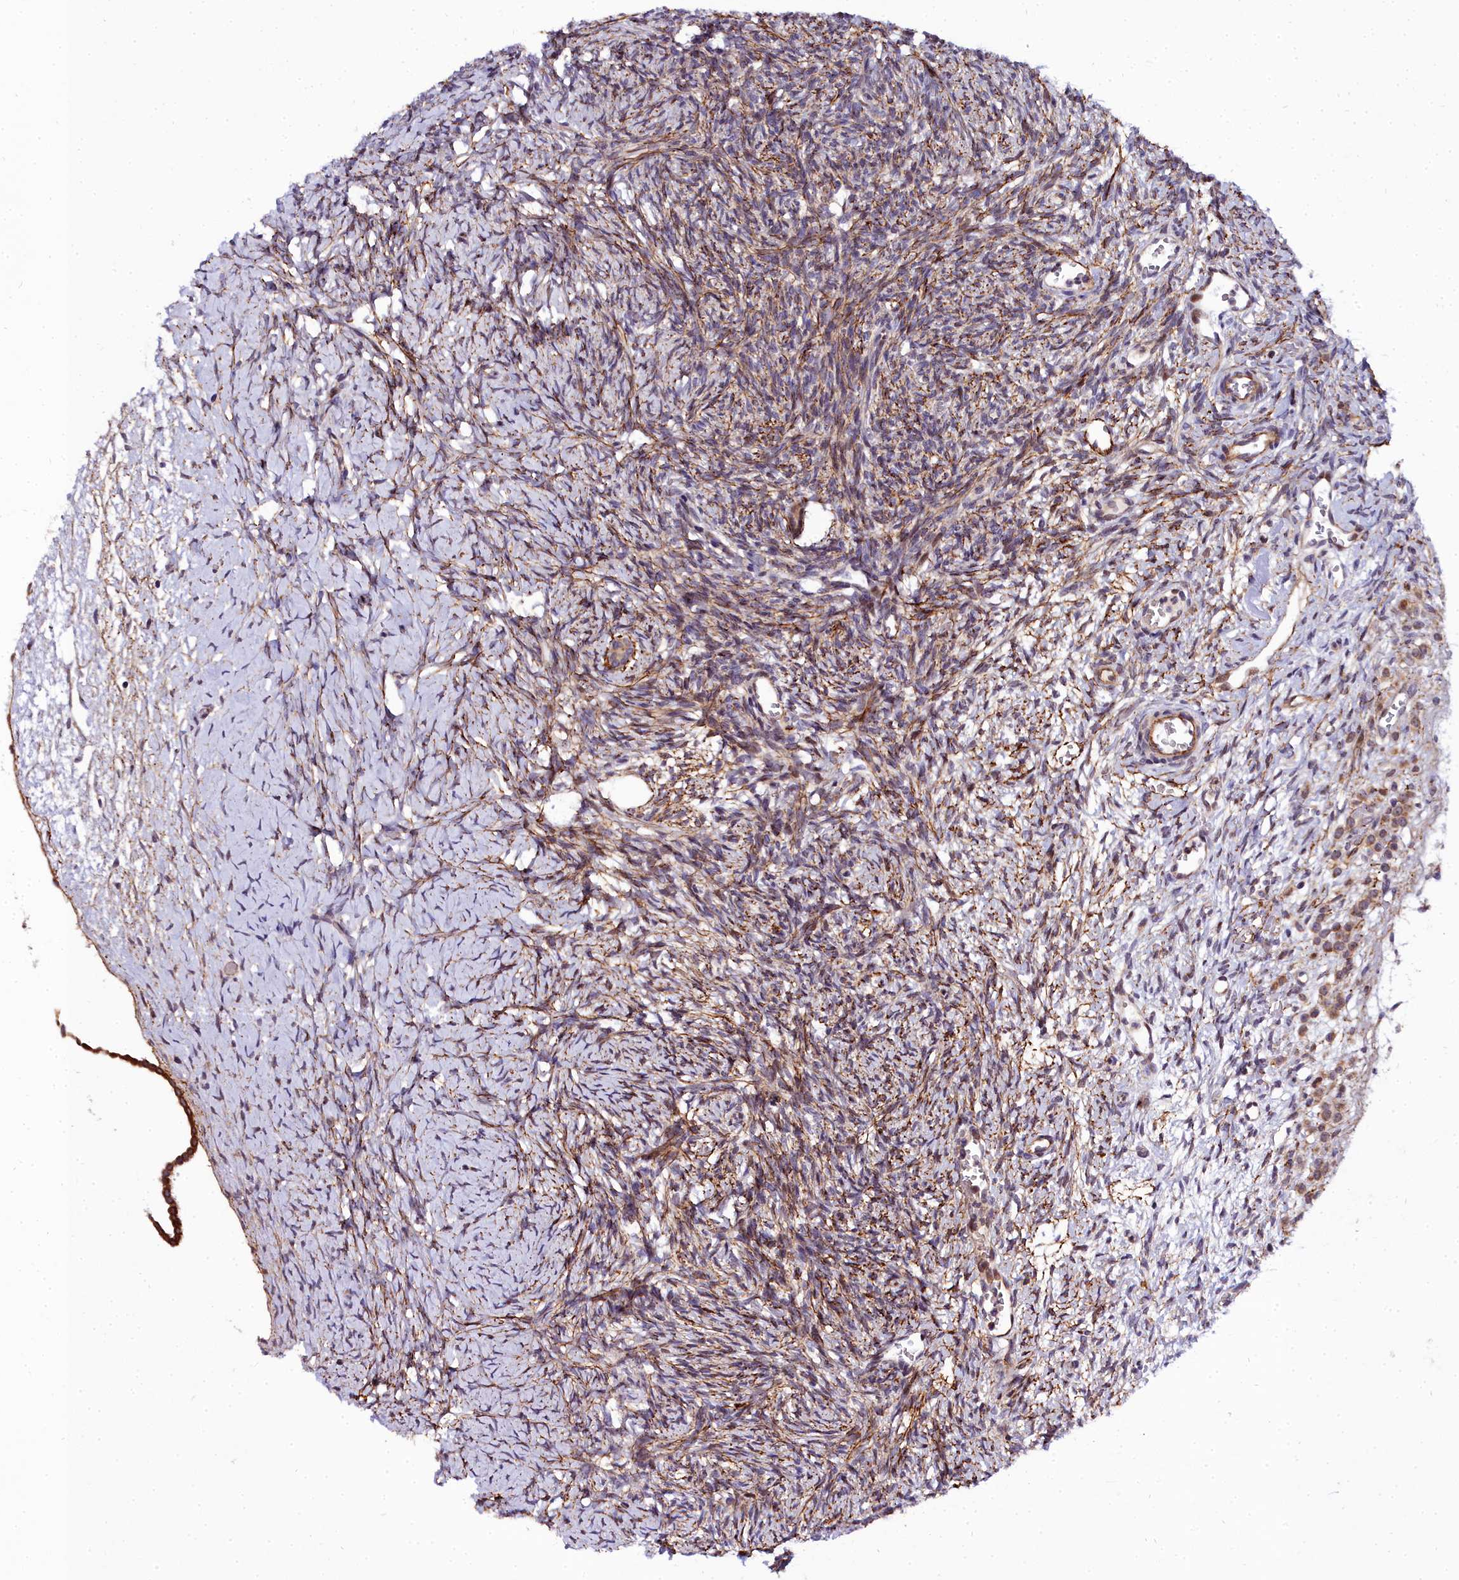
{"staining": {"intensity": "moderate", "quantity": "<25%", "location": "cytoplasmic/membranous"}, "tissue": "ovary", "cell_type": "Ovarian stroma cells", "image_type": "normal", "snomed": [{"axis": "morphology", "description": "Normal tissue, NOS"}, {"axis": "topography", "description": "Ovary"}], "caption": "A brown stain shows moderate cytoplasmic/membranous positivity of a protein in ovarian stroma cells of unremarkable ovary.", "gene": "MRPS11", "patient": {"sex": "female", "age": 39}}